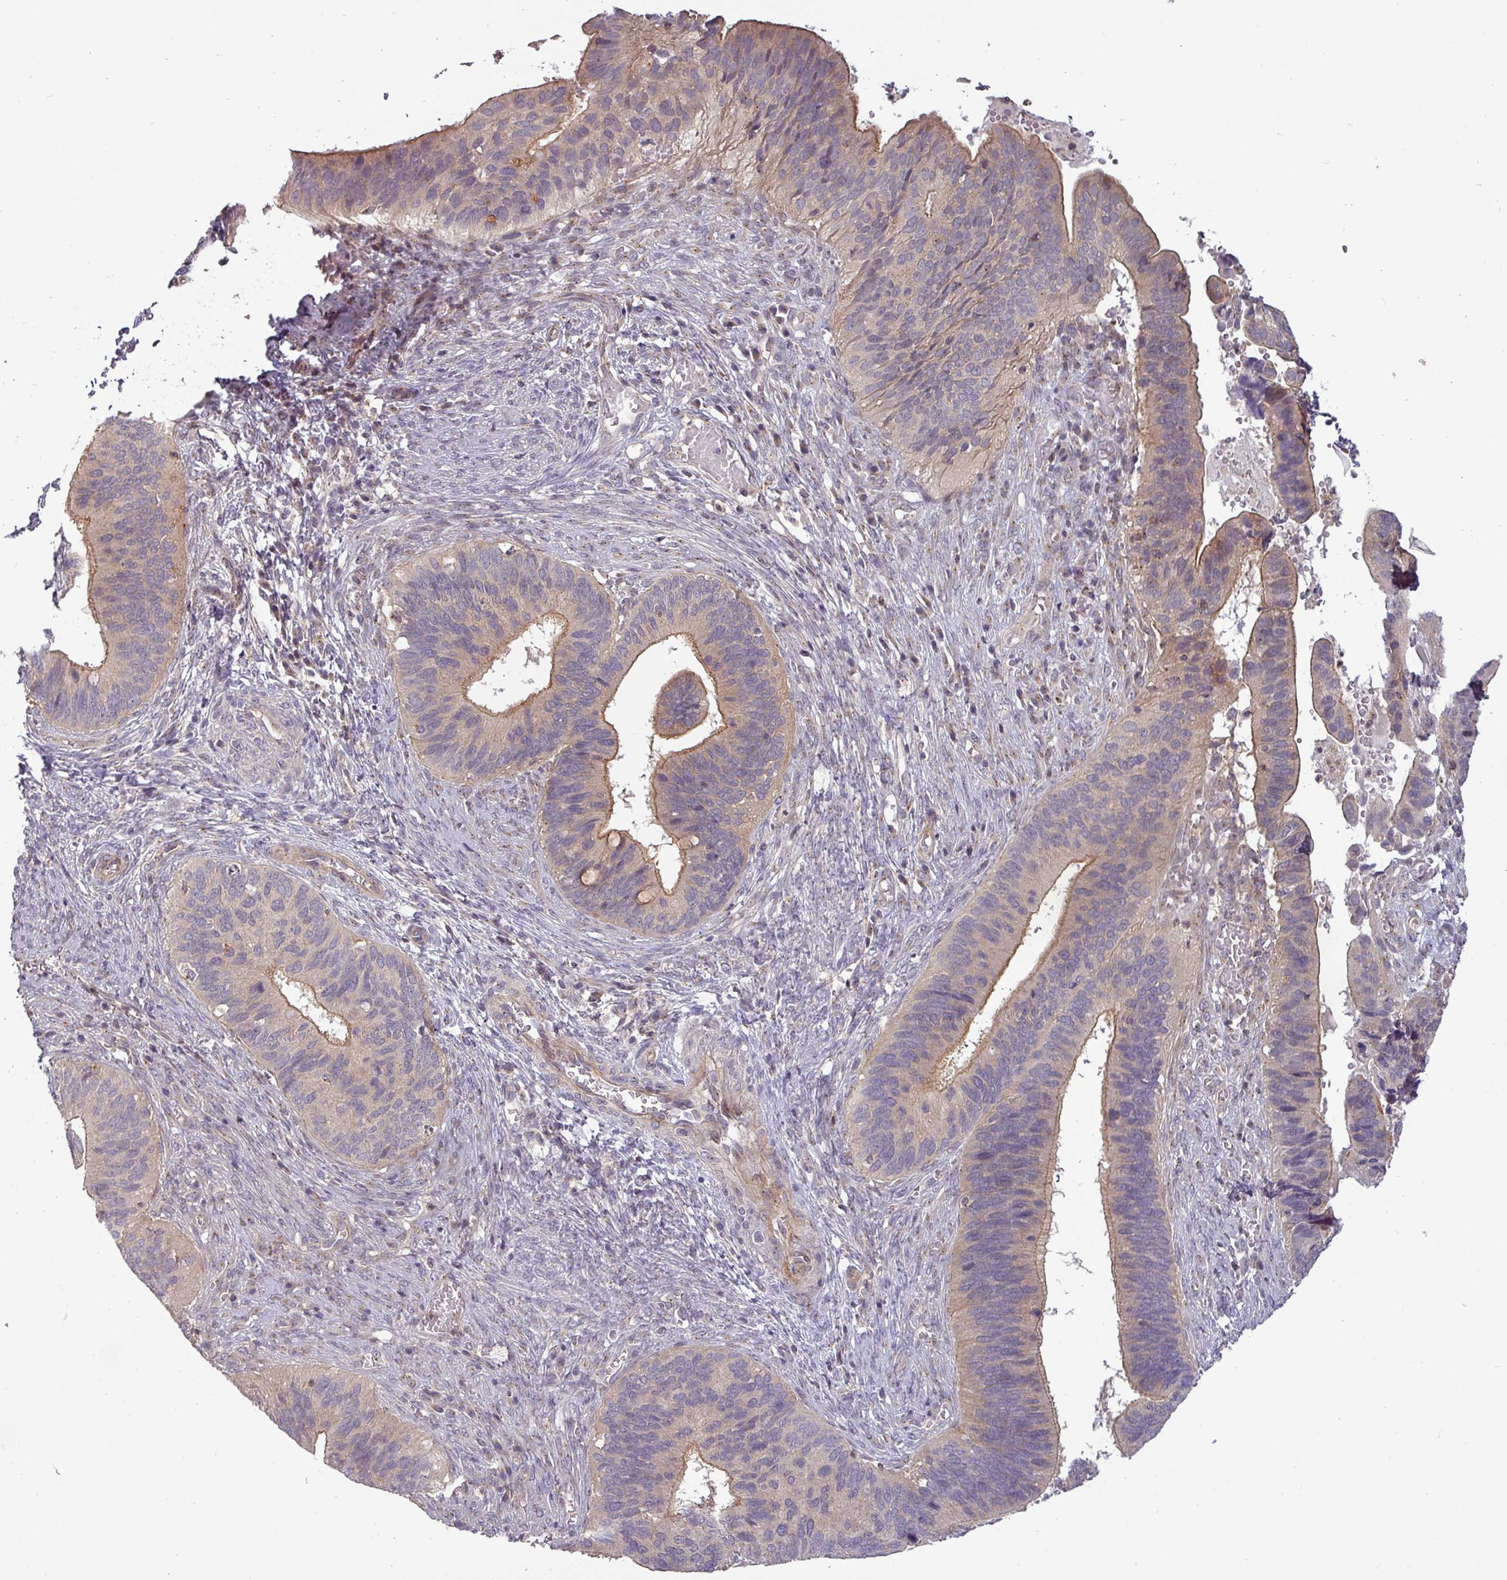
{"staining": {"intensity": "moderate", "quantity": "25%-75%", "location": "cytoplasmic/membranous"}, "tissue": "cervical cancer", "cell_type": "Tumor cells", "image_type": "cancer", "snomed": [{"axis": "morphology", "description": "Adenocarcinoma, NOS"}, {"axis": "topography", "description": "Cervix"}], "caption": "A brown stain highlights moderate cytoplasmic/membranous staining of a protein in human cervical cancer tumor cells. (DAB IHC with brightfield microscopy, high magnification).", "gene": "NIN", "patient": {"sex": "female", "age": 42}}